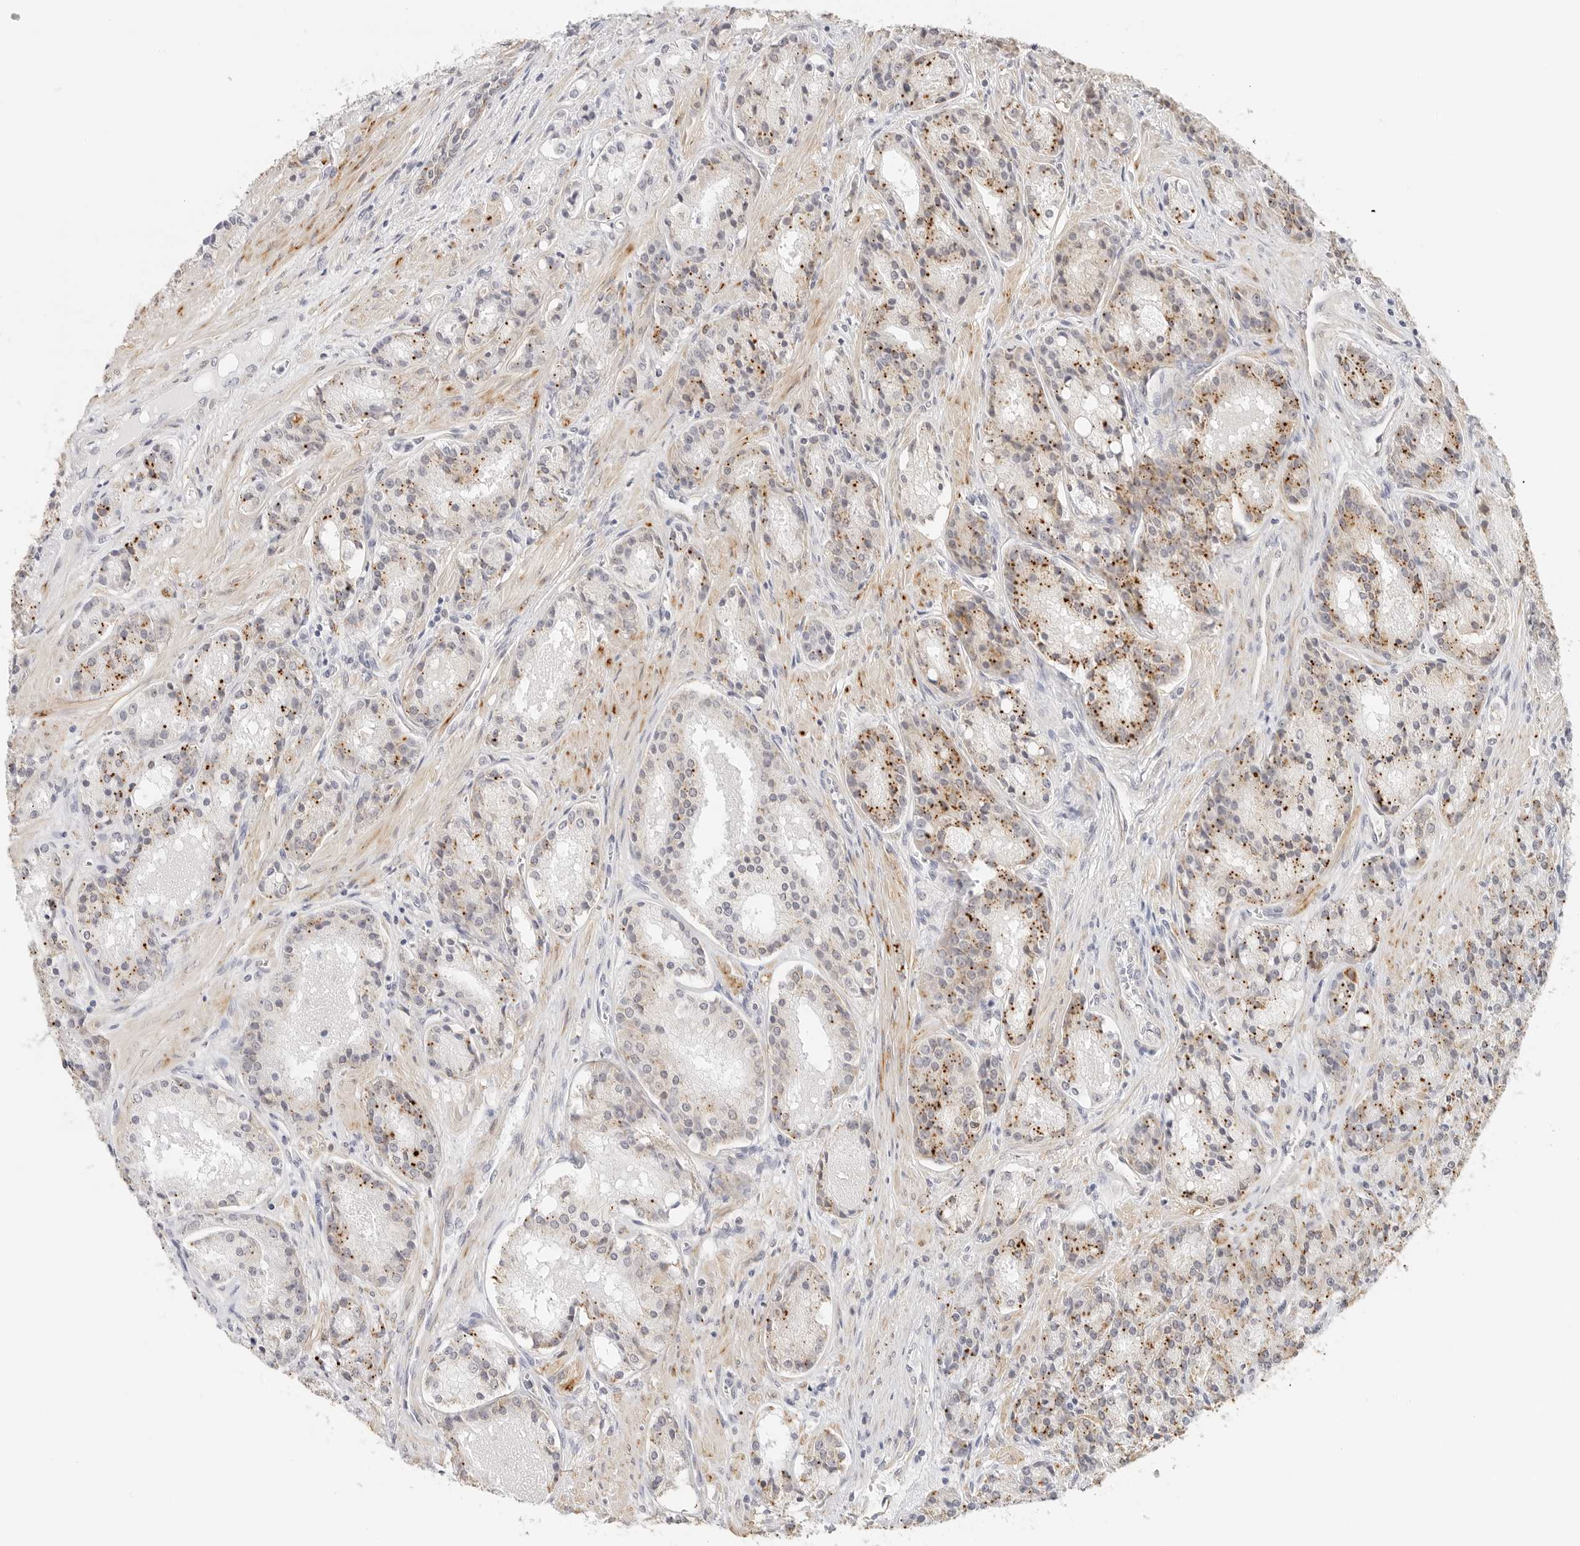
{"staining": {"intensity": "moderate", "quantity": "25%-75%", "location": "cytoplasmic/membranous"}, "tissue": "prostate cancer", "cell_type": "Tumor cells", "image_type": "cancer", "snomed": [{"axis": "morphology", "description": "Adenocarcinoma, High grade"}, {"axis": "topography", "description": "Prostate"}], "caption": "Human adenocarcinoma (high-grade) (prostate) stained for a protein (brown) demonstrates moderate cytoplasmic/membranous positive expression in about 25%-75% of tumor cells.", "gene": "PCDH19", "patient": {"sex": "male", "age": 60}}